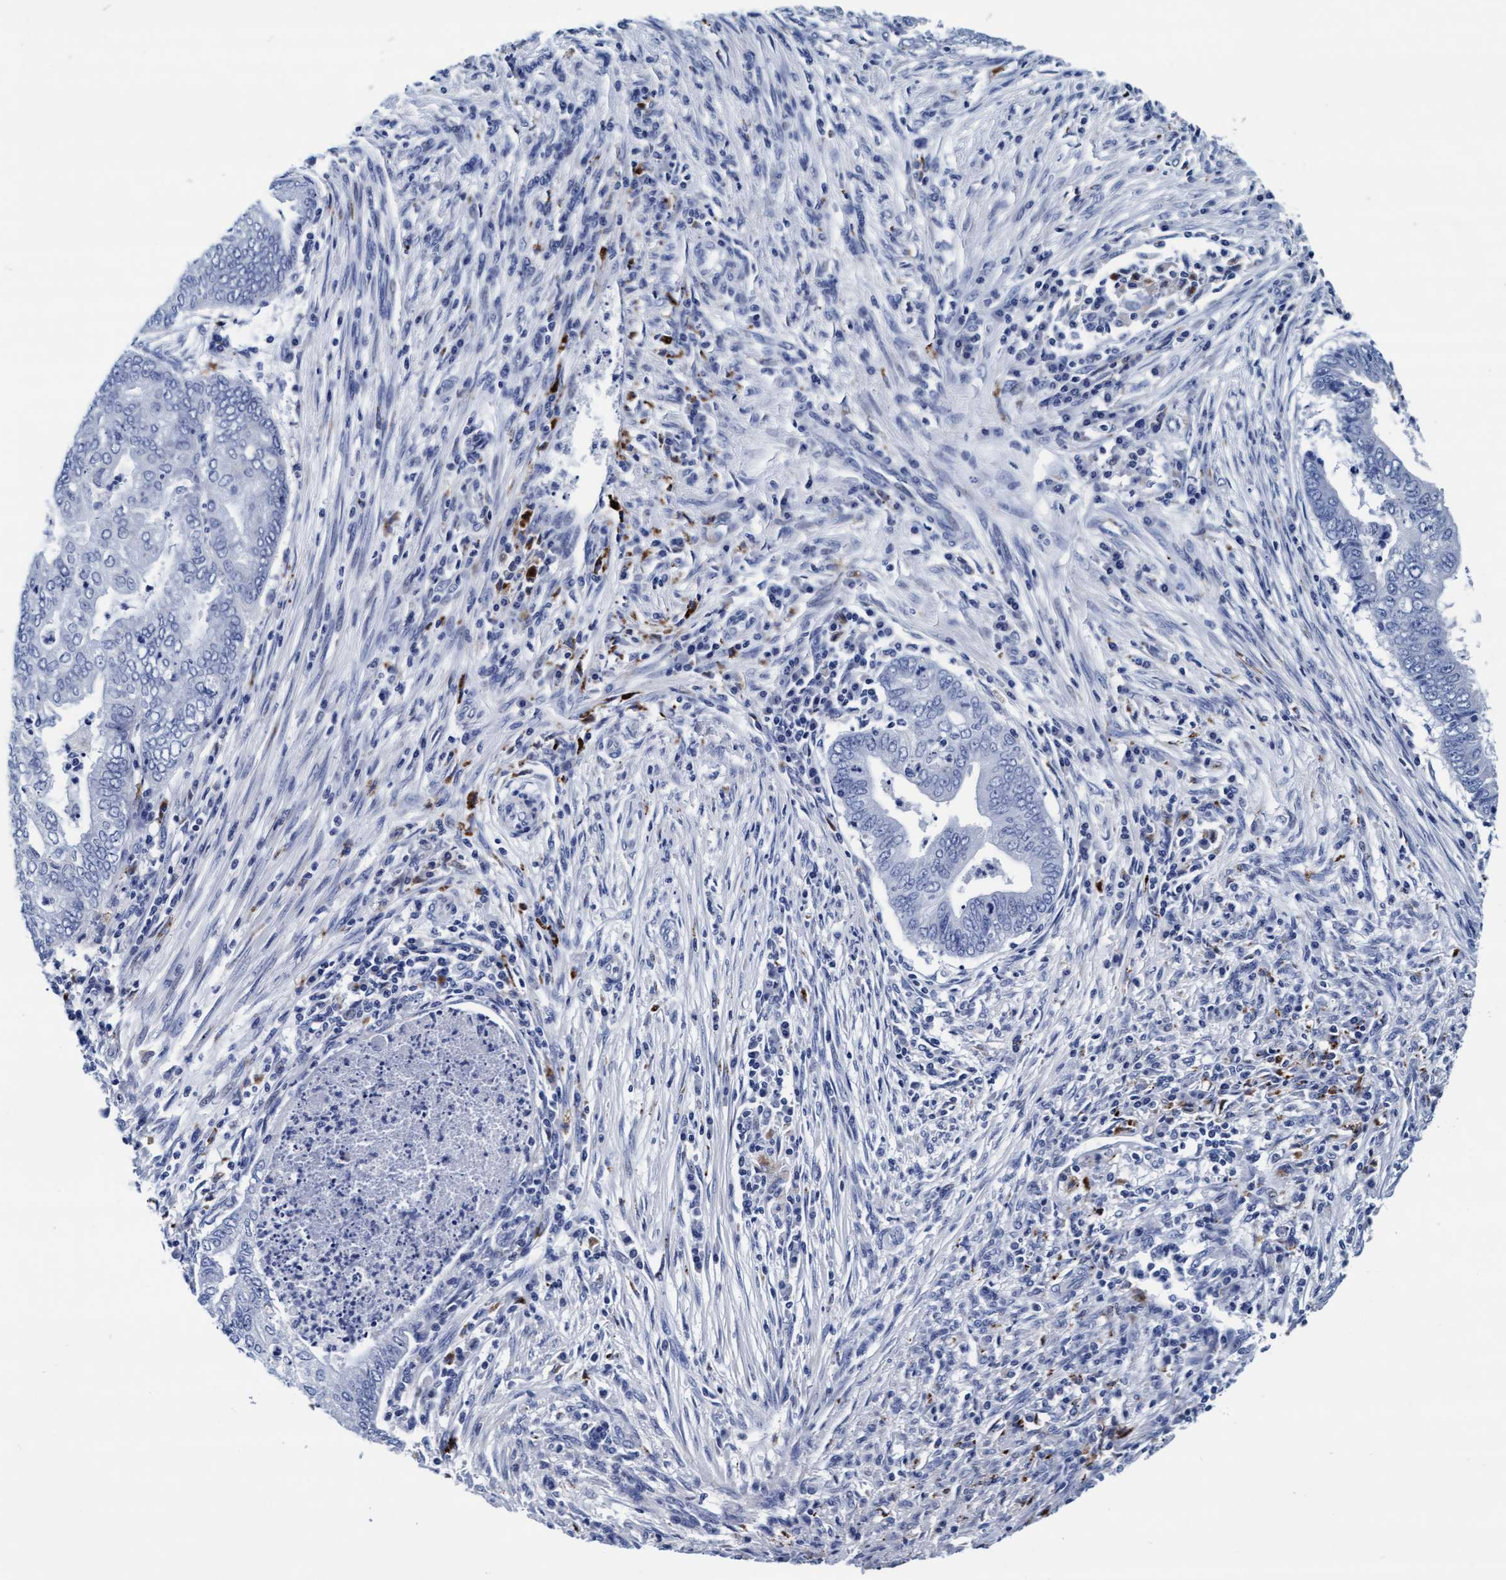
{"staining": {"intensity": "negative", "quantity": "none", "location": "none"}, "tissue": "endometrial cancer", "cell_type": "Tumor cells", "image_type": "cancer", "snomed": [{"axis": "morphology", "description": "Polyp, NOS"}, {"axis": "morphology", "description": "Adenocarcinoma, NOS"}, {"axis": "morphology", "description": "Adenoma, NOS"}, {"axis": "topography", "description": "Endometrium"}], "caption": "Image shows no protein expression in tumor cells of endometrial polyp tissue.", "gene": "ARSG", "patient": {"sex": "female", "age": 79}}